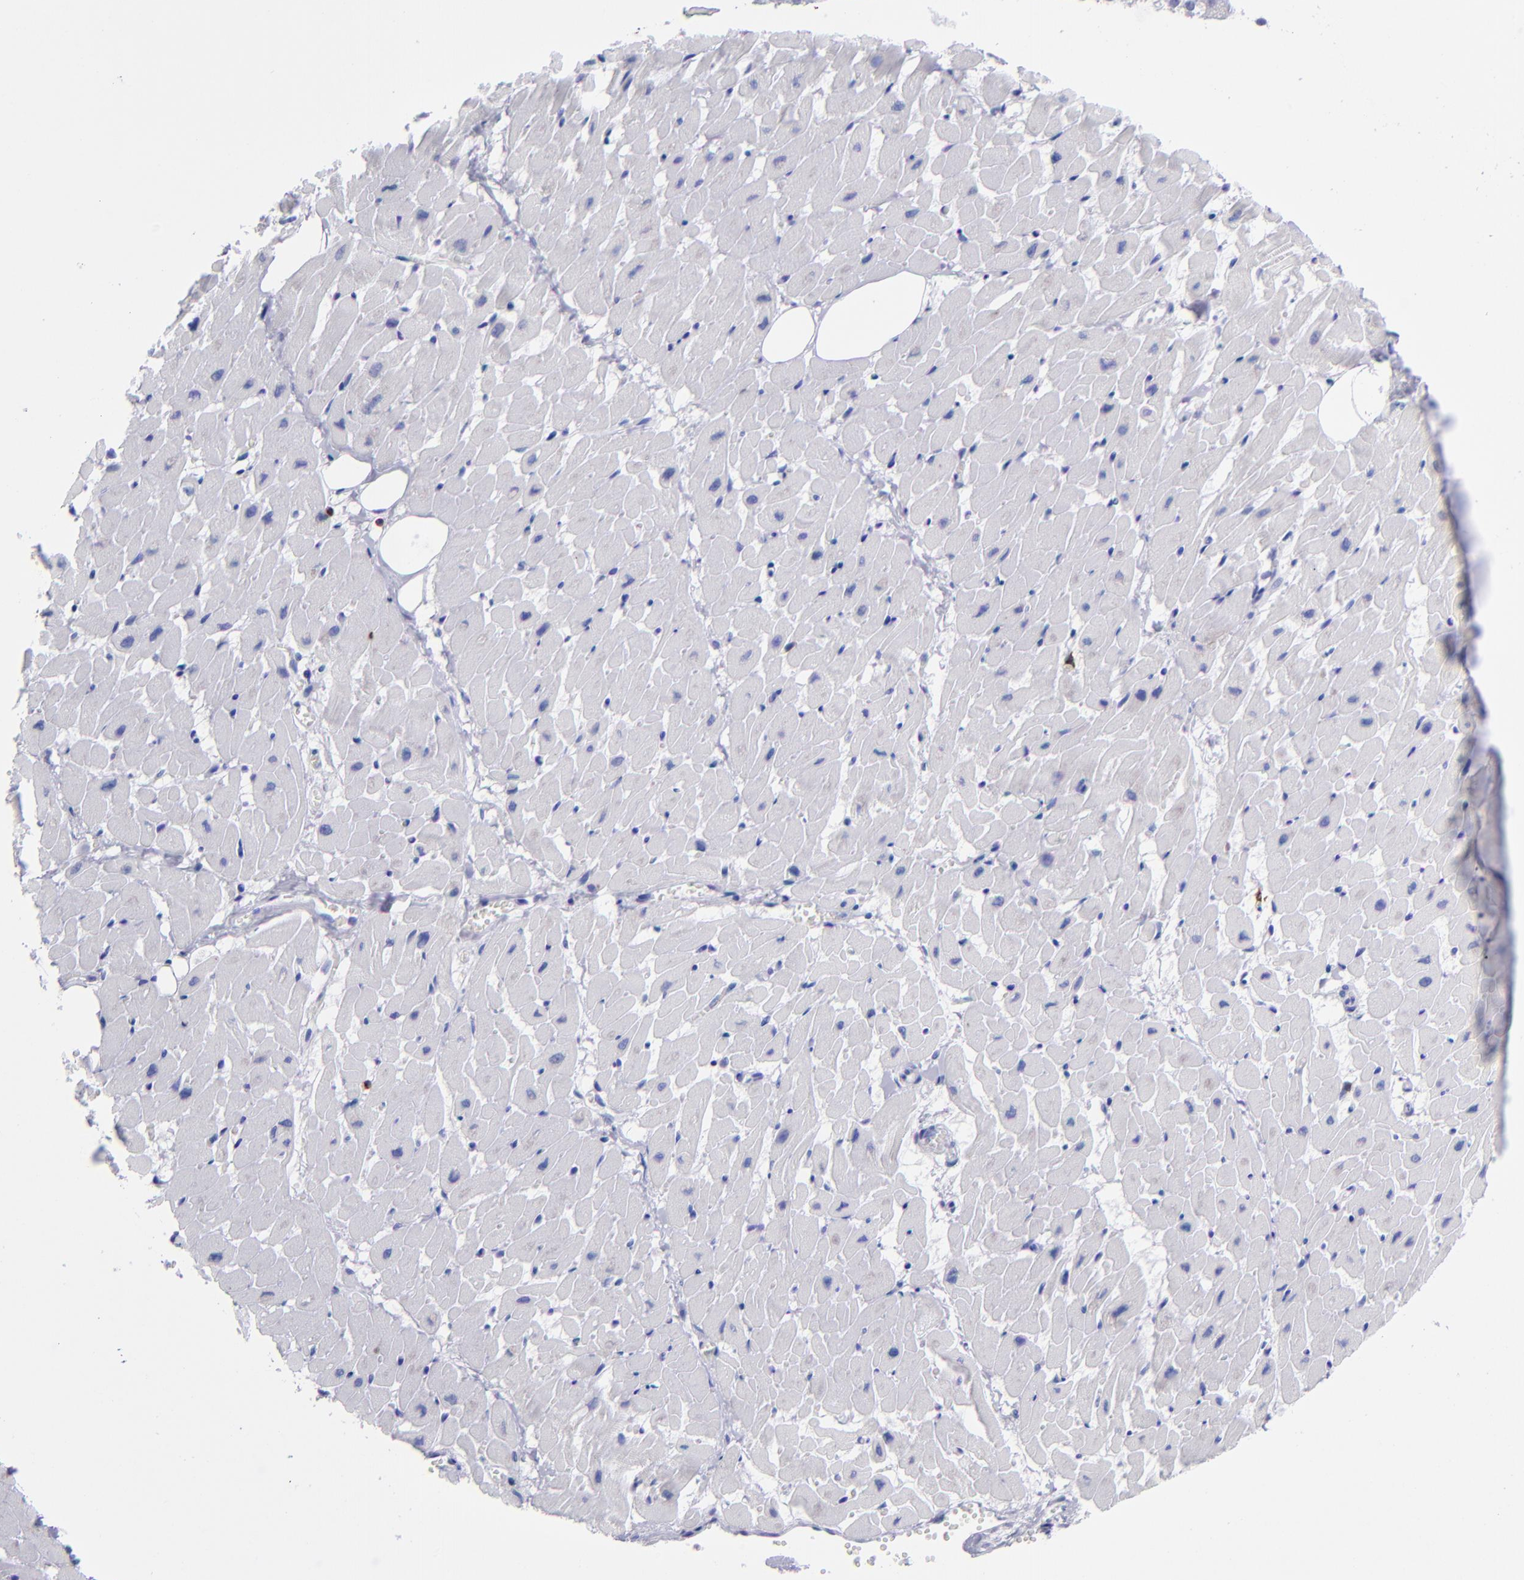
{"staining": {"intensity": "negative", "quantity": "none", "location": "none"}, "tissue": "heart muscle", "cell_type": "Cardiomyocytes", "image_type": "normal", "snomed": [{"axis": "morphology", "description": "Normal tissue, NOS"}, {"axis": "topography", "description": "Heart"}], "caption": "Cardiomyocytes are negative for brown protein staining in normal heart muscle. The staining is performed using DAB (3,3'-diaminobenzidine) brown chromogen with nuclei counter-stained in using hematoxylin.", "gene": "CD6", "patient": {"sex": "female", "age": 19}}